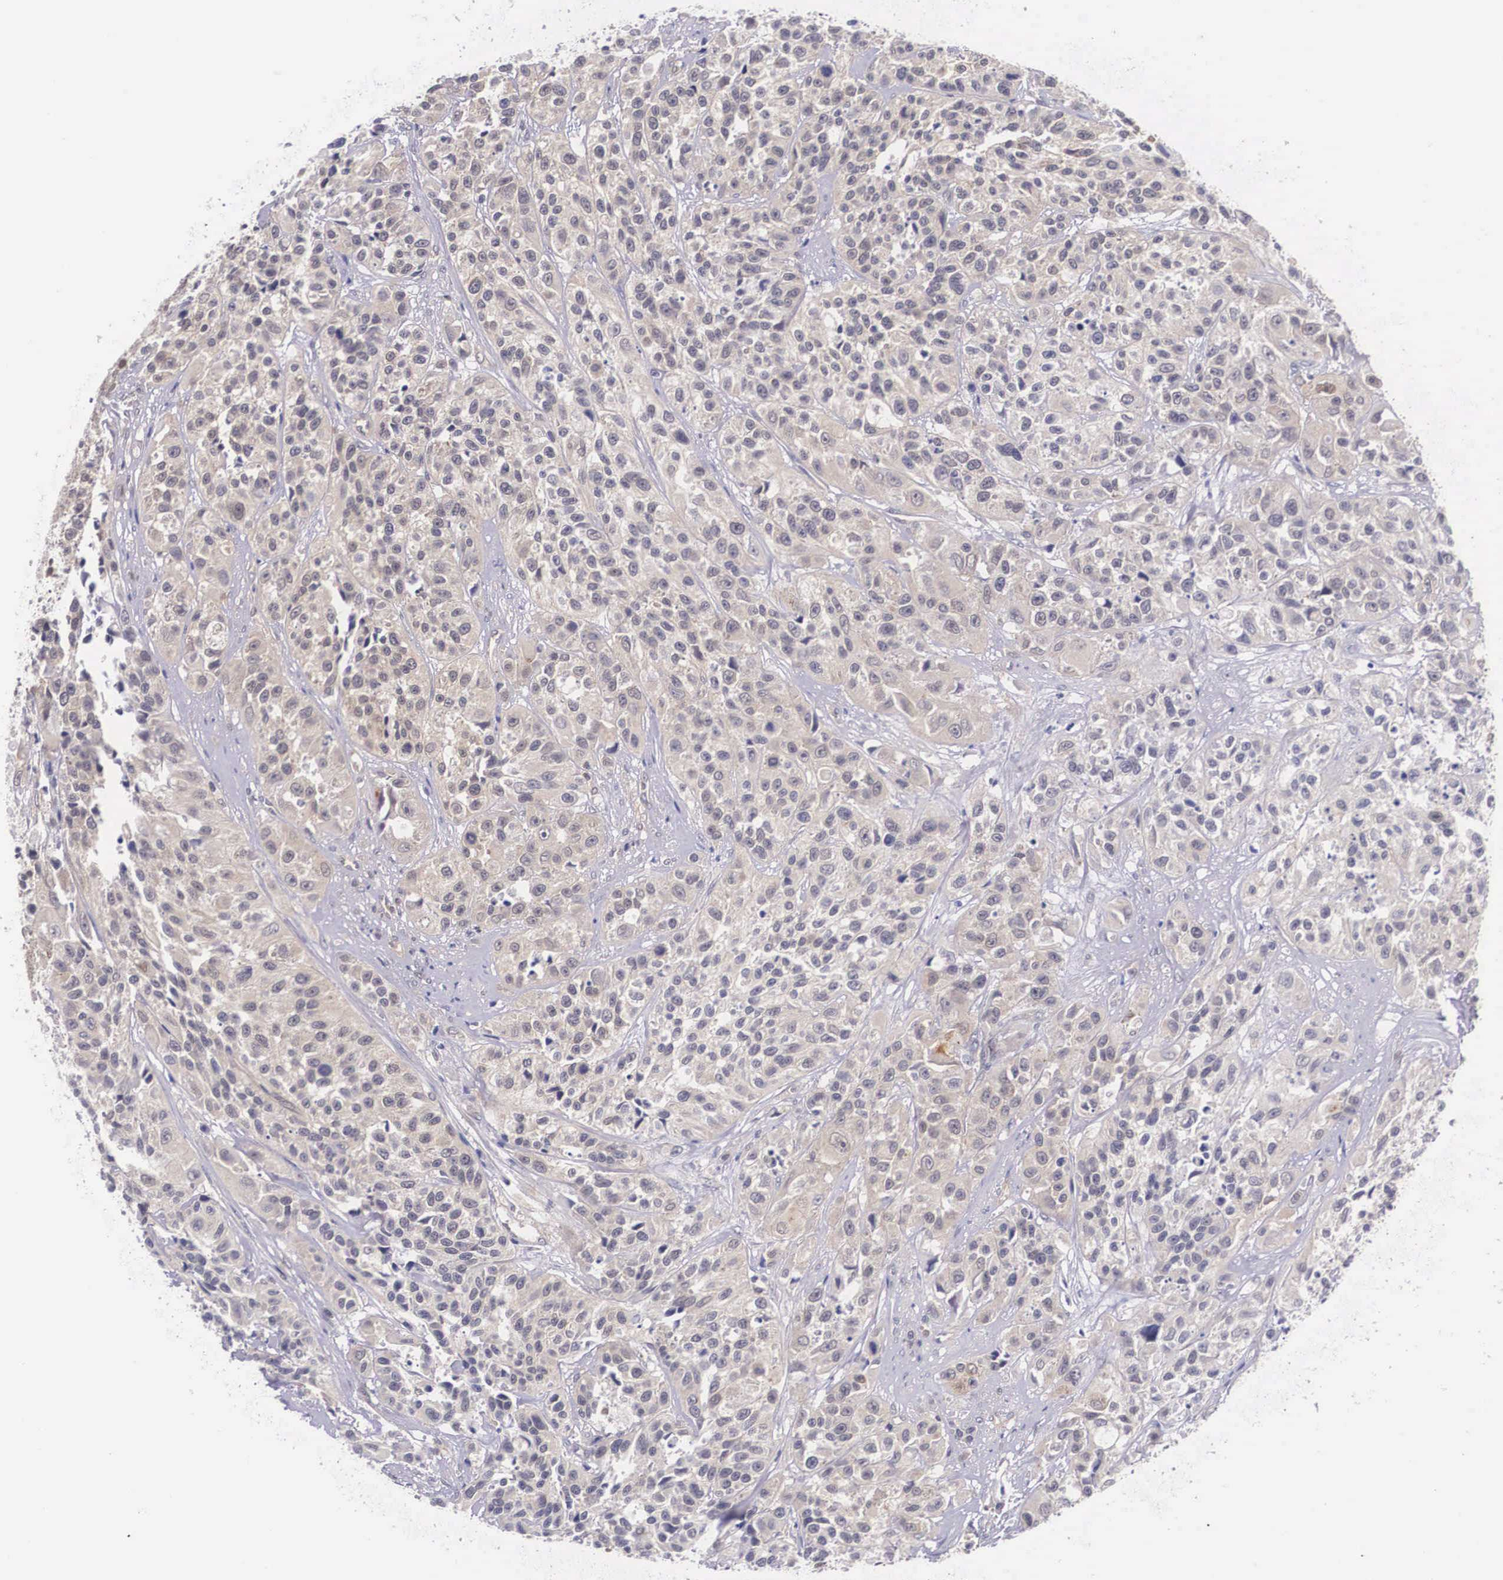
{"staining": {"intensity": "weak", "quantity": "<25%", "location": "cytoplasmic/membranous"}, "tissue": "urothelial cancer", "cell_type": "Tumor cells", "image_type": "cancer", "snomed": [{"axis": "morphology", "description": "Urothelial carcinoma, High grade"}, {"axis": "topography", "description": "Urinary bladder"}], "caption": "A photomicrograph of urothelial cancer stained for a protein displays no brown staining in tumor cells. The staining was performed using DAB (3,3'-diaminobenzidine) to visualize the protein expression in brown, while the nuclei were stained in blue with hematoxylin (Magnification: 20x).", "gene": "IGBP1", "patient": {"sex": "female", "age": 81}}